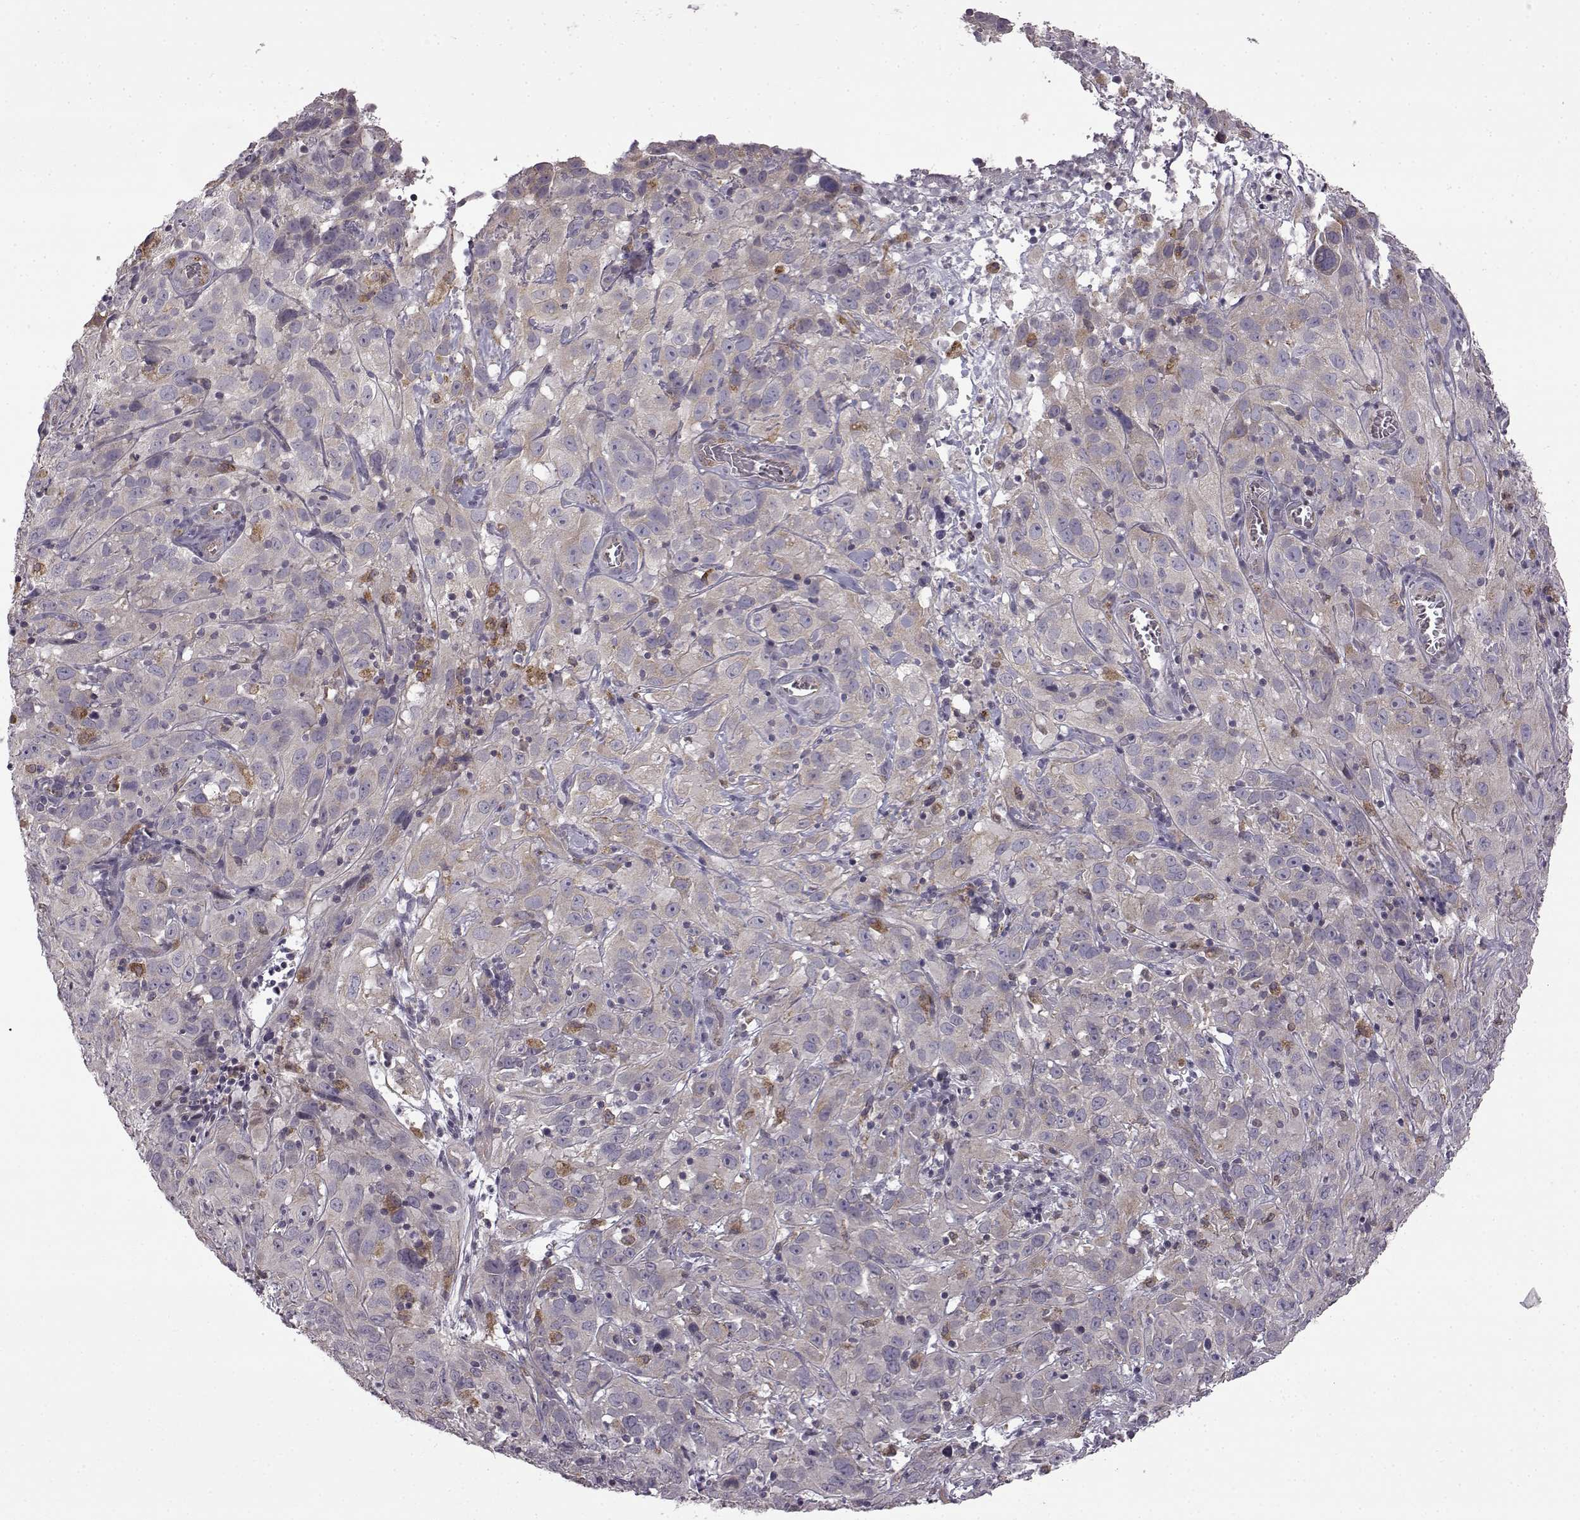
{"staining": {"intensity": "weak", "quantity": "<25%", "location": "cytoplasmic/membranous"}, "tissue": "cervical cancer", "cell_type": "Tumor cells", "image_type": "cancer", "snomed": [{"axis": "morphology", "description": "Squamous cell carcinoma, NOS"}, {"axis": "topography", "description": "Cervix"}], "caption": "Immunohistochemical staining of cervical cancer (squamous cell carcinoma) shows no significant positivity in tumor cells.", "gene": "B3GNT6", "patient": {"sex": "female", "age": 32}}